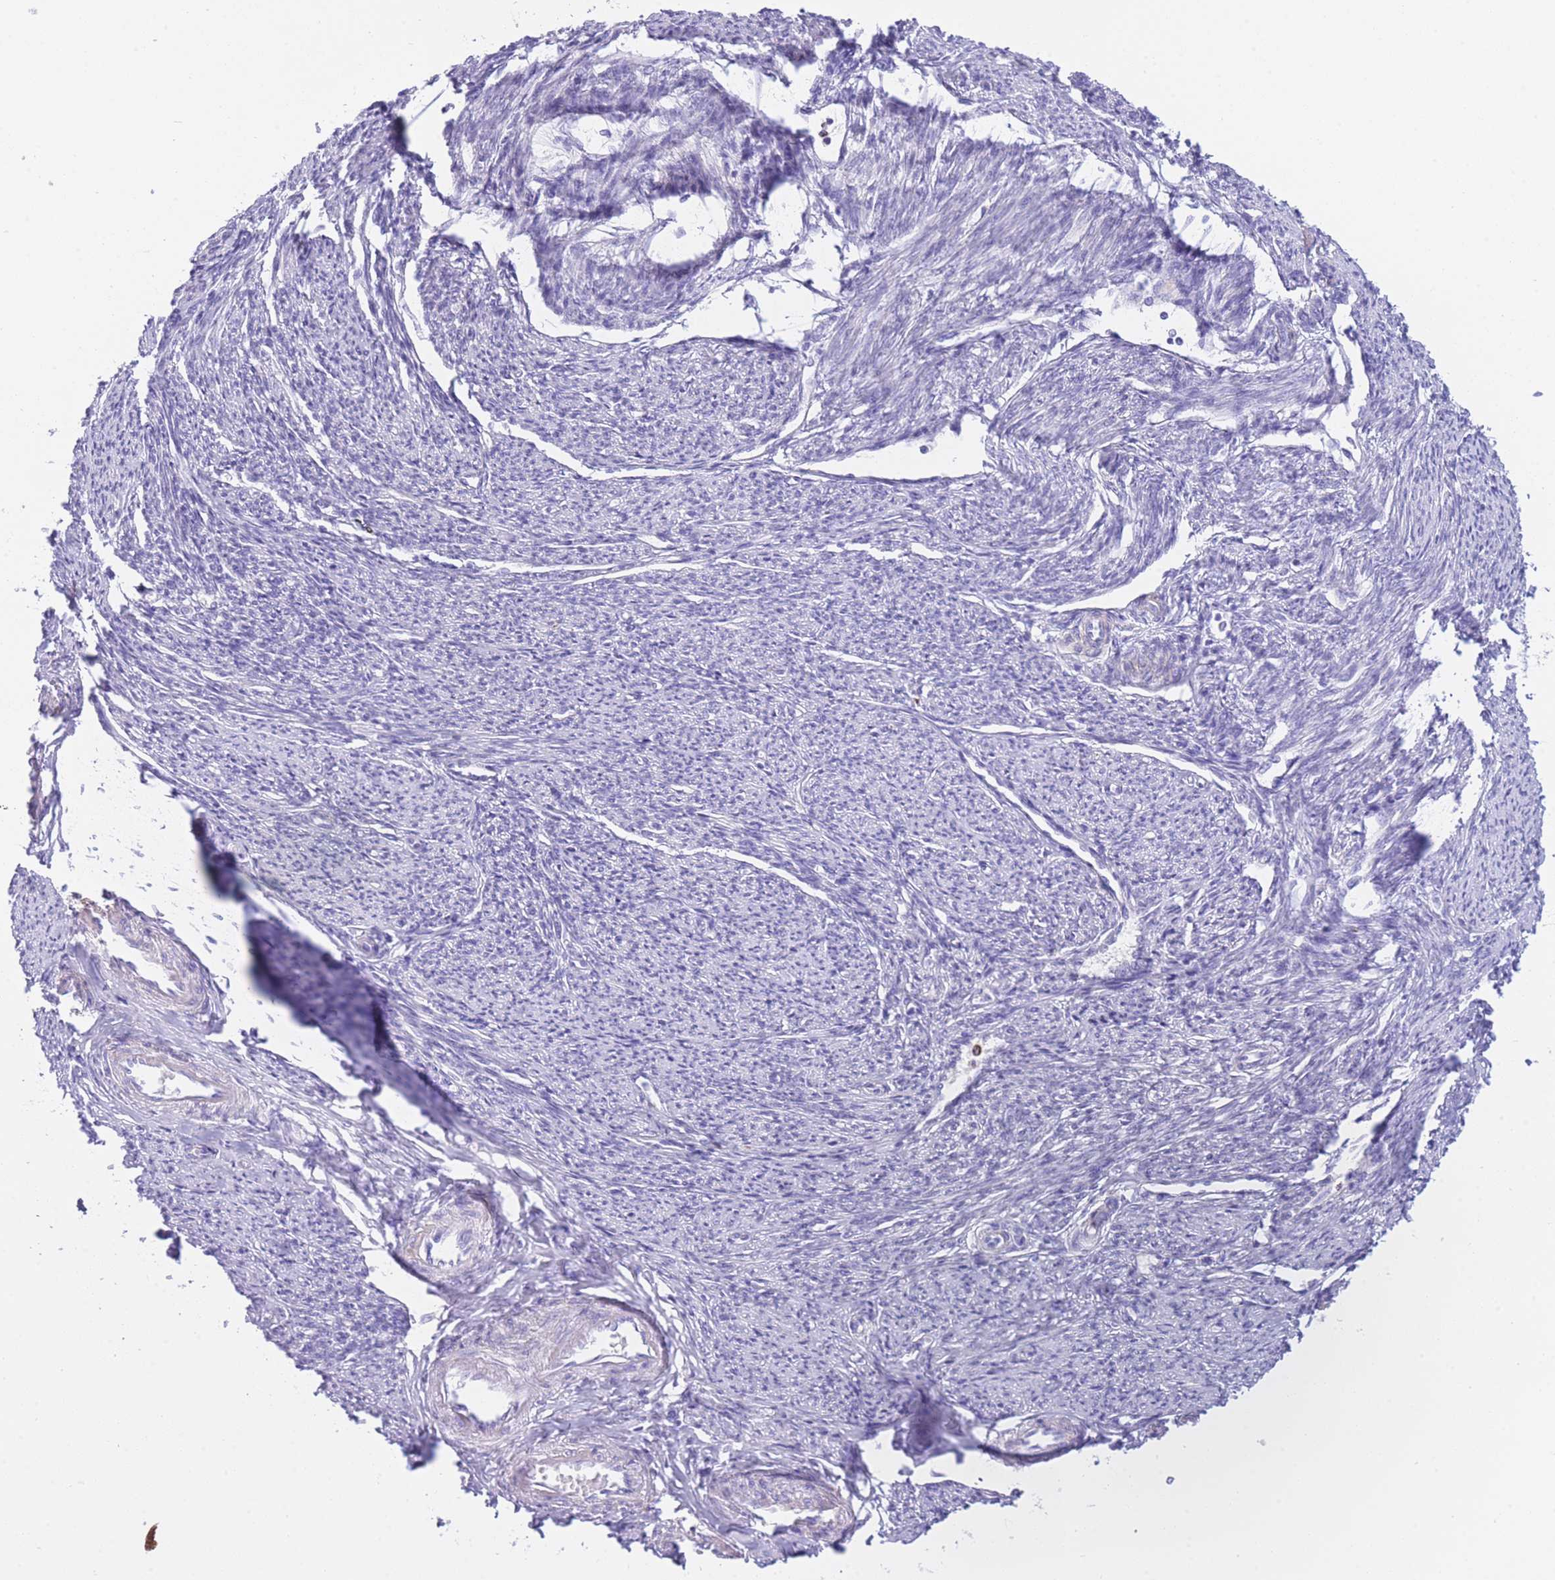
{"staining": {"intensity": "negative", "quantity": "none", "location": "none"}, "tissue": "smooth muscle", "cell_type": "Smooth muscle cells", "image_type": "normal", "snomed": [{"axis": "morphology", "description": "Normal tissue, NOS"}, {"axis": "topography", "description": "Smooth muscle"}, {"axis": "topography", "description": "Uterus"}], "caption": "DAB immunohistochemical staining of unremarkable smooth muscle exhibits no significant expression in smooth muscle cells.", "gene": "PLBD1", "patient": {"sex": "female", "age": 59}}